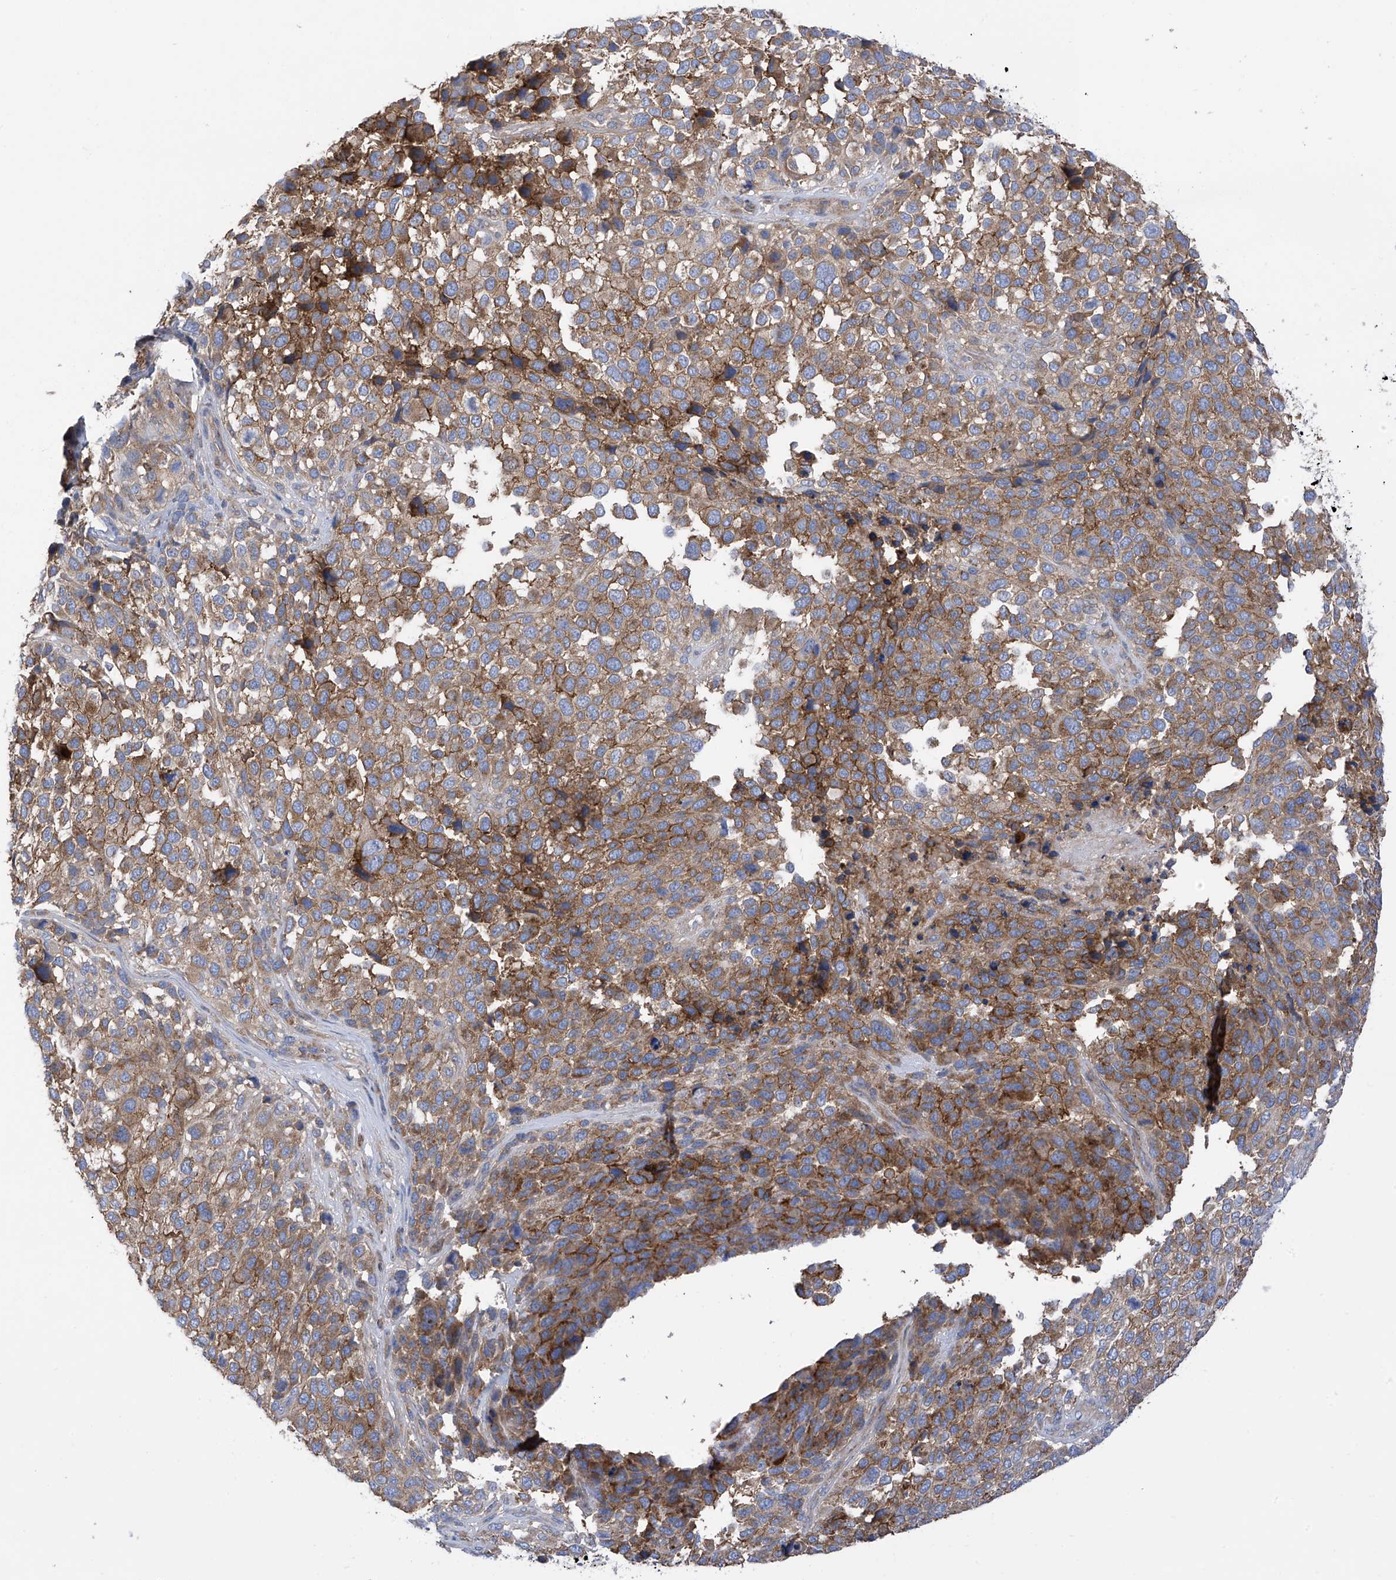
{"staining": {"intensity": "moderate", "quantity": ">75%", "location": "cytoplasmic/membranous"}, "tissue": "melanoma", "cell_type": "Tumor cells", "image_type": "cancer", "snomed": [{"axis": "morphology", "description": "Malignant melanoma, NOS"}, {"axis": "topography", "description": "Skin of trunk"}], "caption": "IHC micrograph of neoplastic tissue: melanoma stained using immunohistochemistry demonstrates medium levels of moderate protein expression localized specifically in the cytoplasmic/membranous of tumor cells, appearing as a cytoplasmic/membranous brown color.", "gene": "P2RX7", "patient": {"sex": "male", "age": 71}}